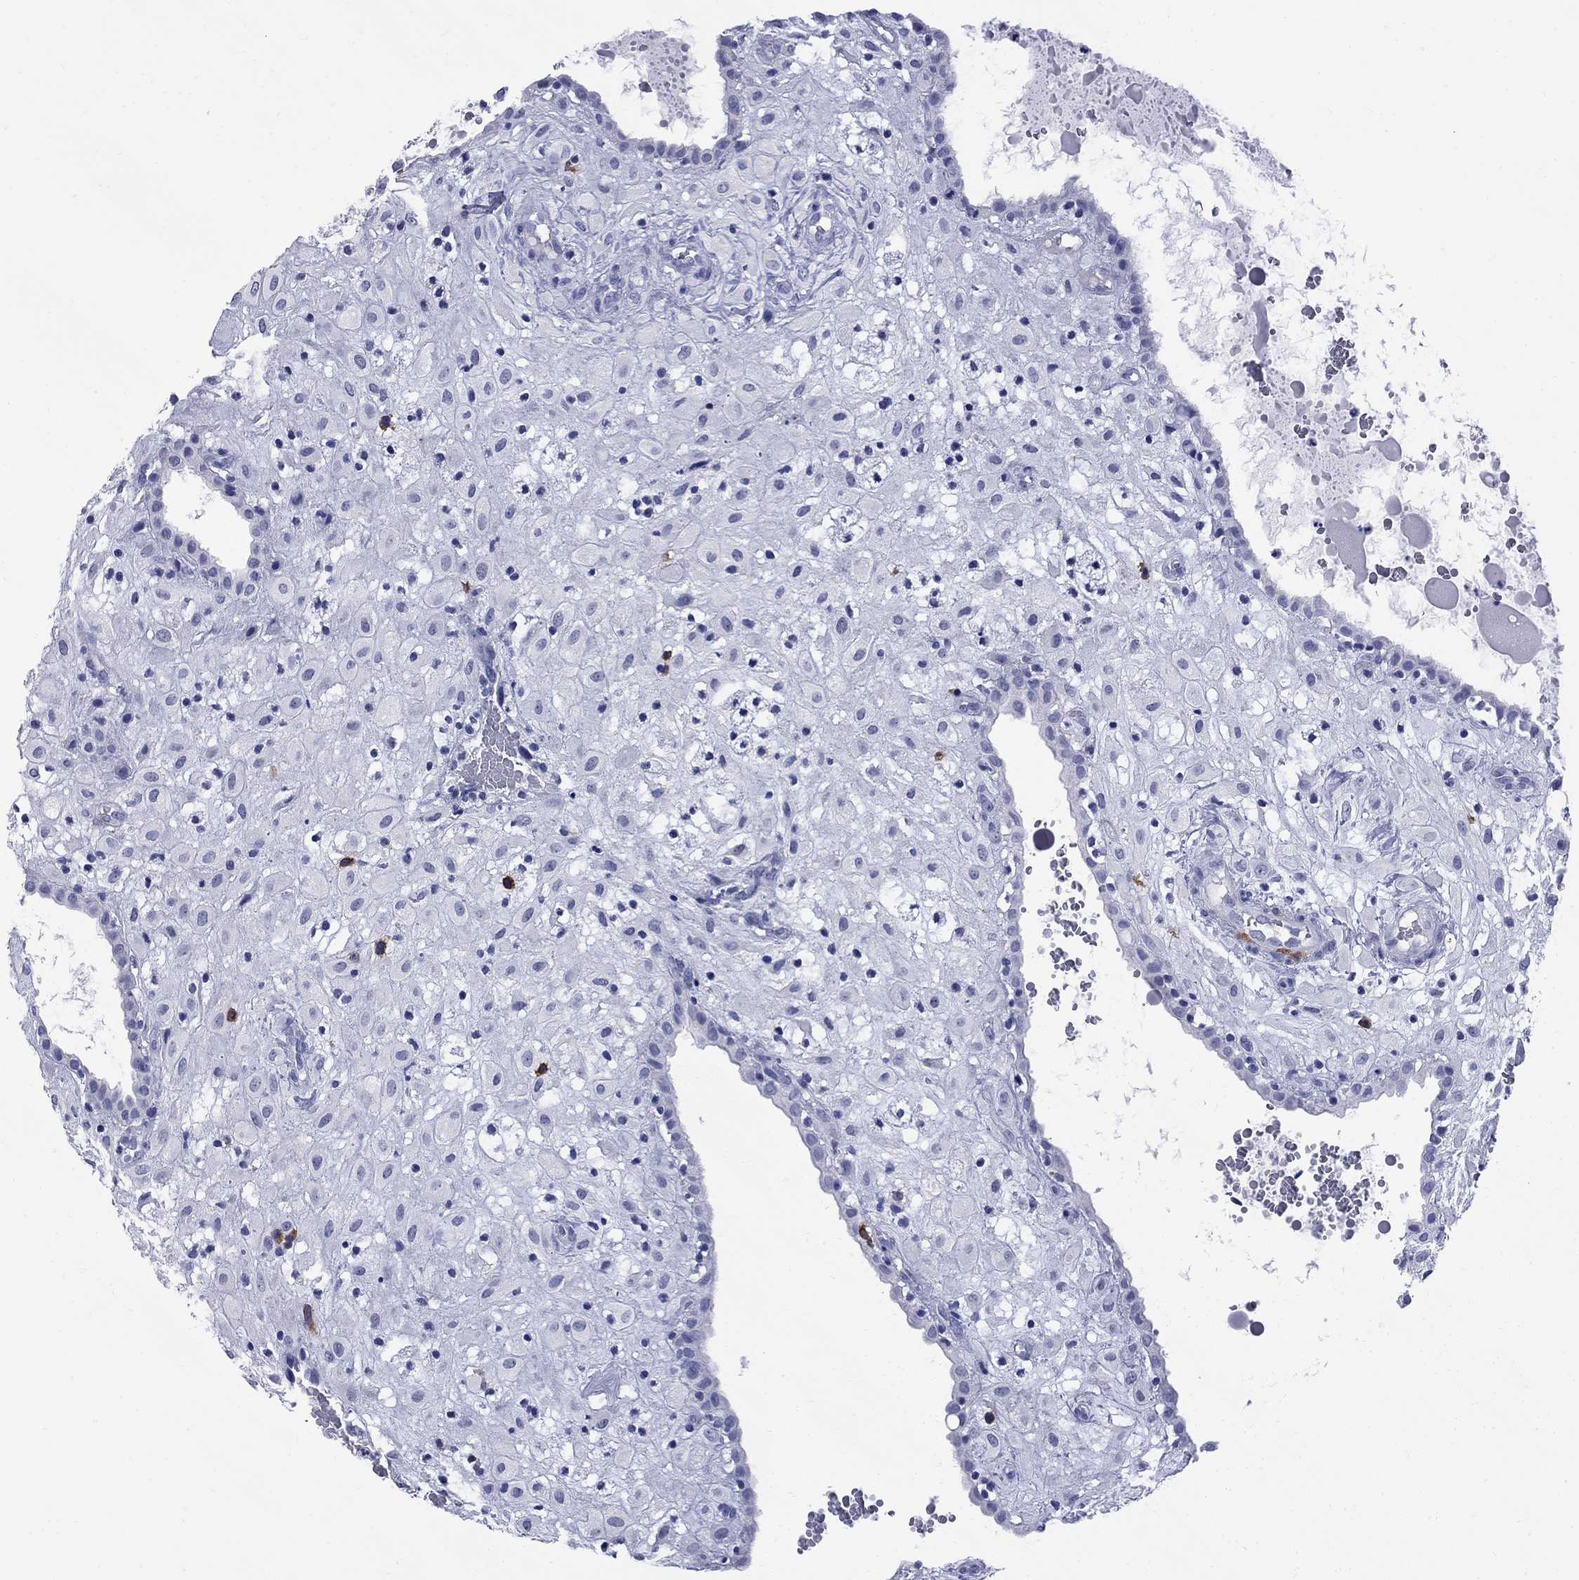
{"staining": {"intensity": "negative", "quantity": "none", "location": "none"}, "tissue": "placenta", "cell_type": "Decidual cells", "image_type": "normal", "snomed": [{"axis": "morphology", "description": "Normal tissue, NOS"}, {"axis": "topography", "description": "Placenta"}], "caption": "Immunohistochemistry photomicrograph of normal placenta: placenta stained with DAB shows no significant protein expression in decidual cells.", "gene": "TACC3", "patient": {"sex": "female", "age": 24}}